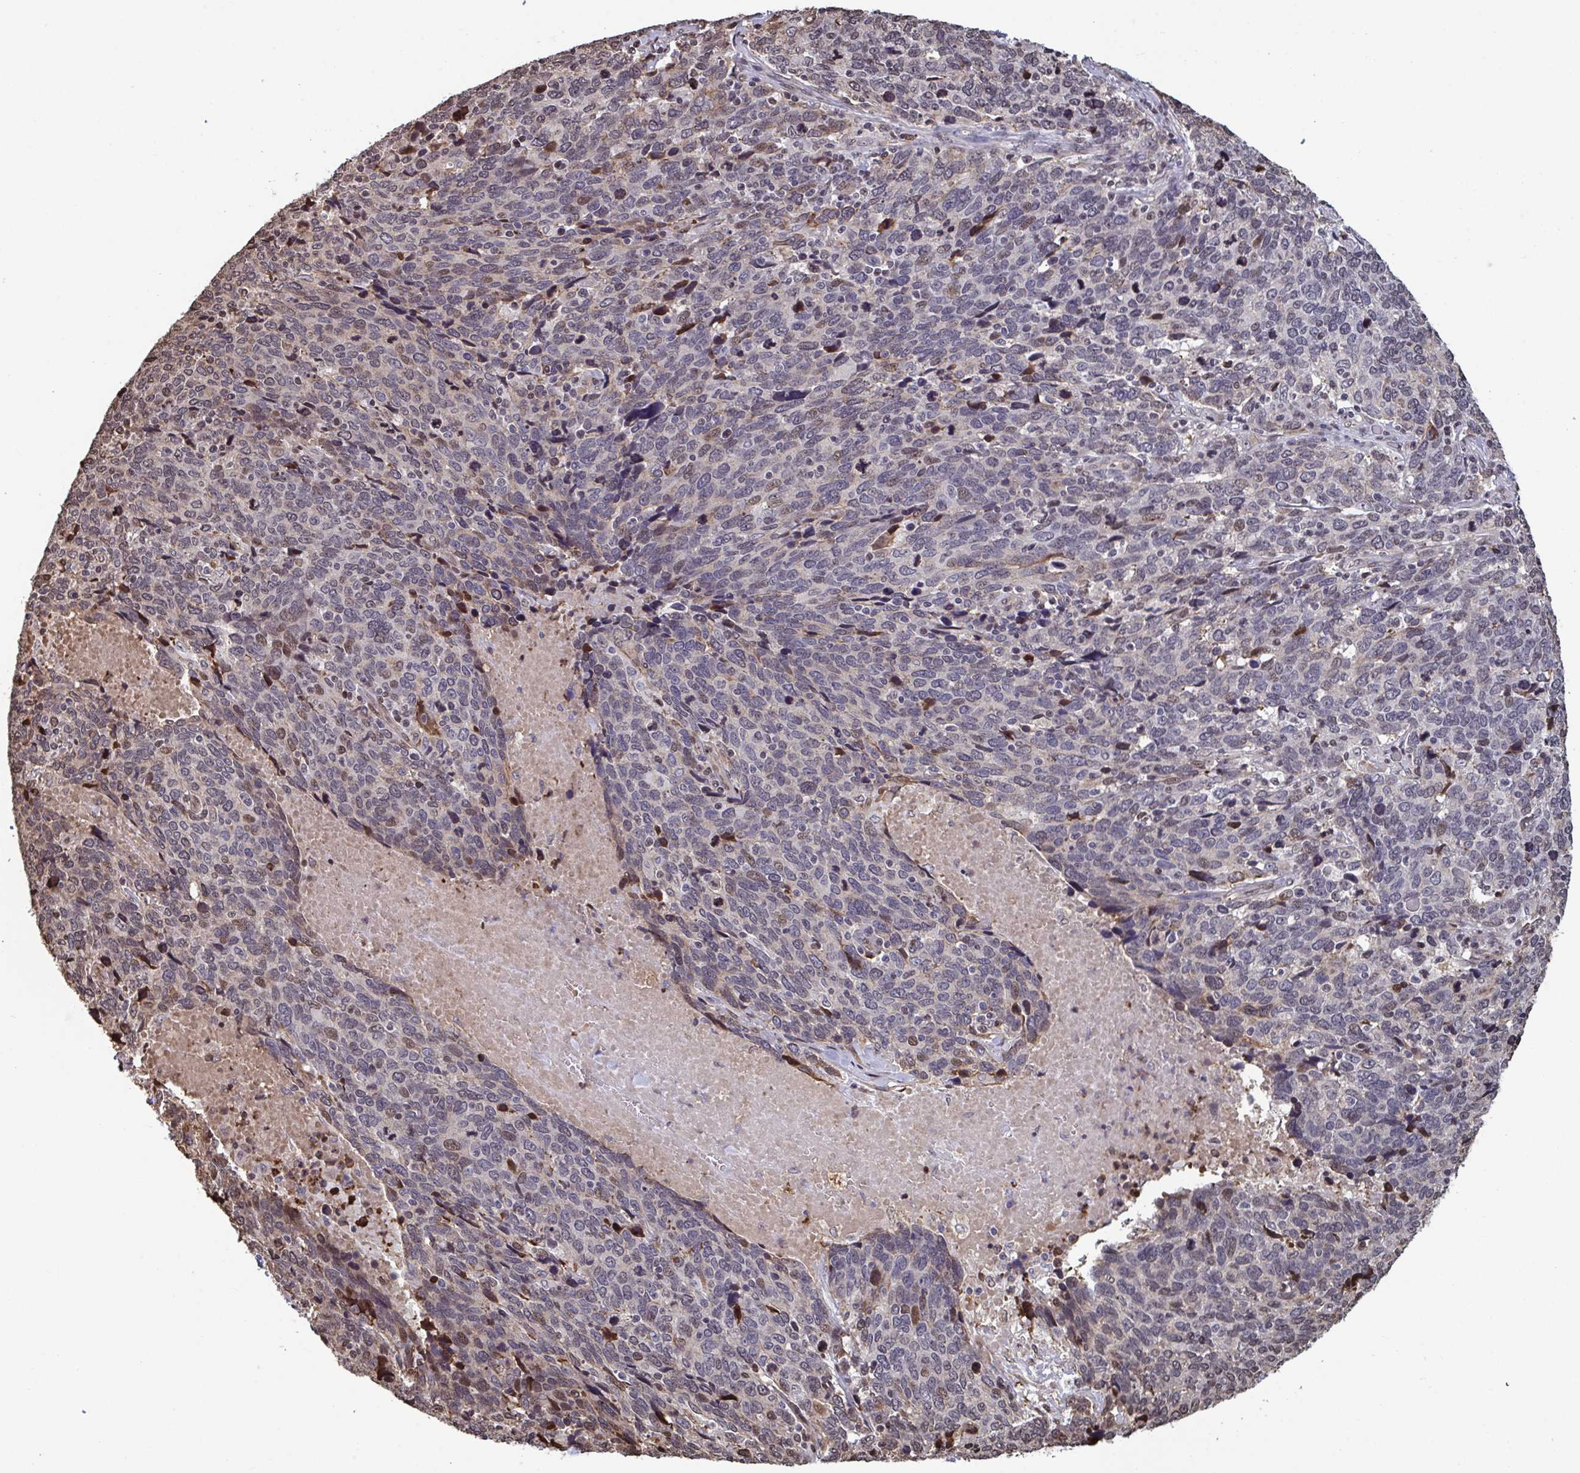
{"staining": {"intensity": "moderate", "quantity": "<25%", "location": "cytoplasmic/membranous,nuclear"}, "tissue": "cervical cancer", "cell_type": "Tumor cells", "image_type": "cancer", "snomed": [{"axis": "morphology", "description": "Squamous cell carcinoma, NOS"}, {"axis": "topography", "description": "Cervix"}], "caption": "Protein expression analysis of human cervical squamous cell carcinoma reveals moderate cytoplasmic/membranous and nuclear expression in about <25% of tumor cells. Using DAB (brown) and hematoxylin (blue) stains, captured at high magnification using brightfield microscopy.", "gene": "PELI2", "patient": {"sex": "female", "age": 41}}